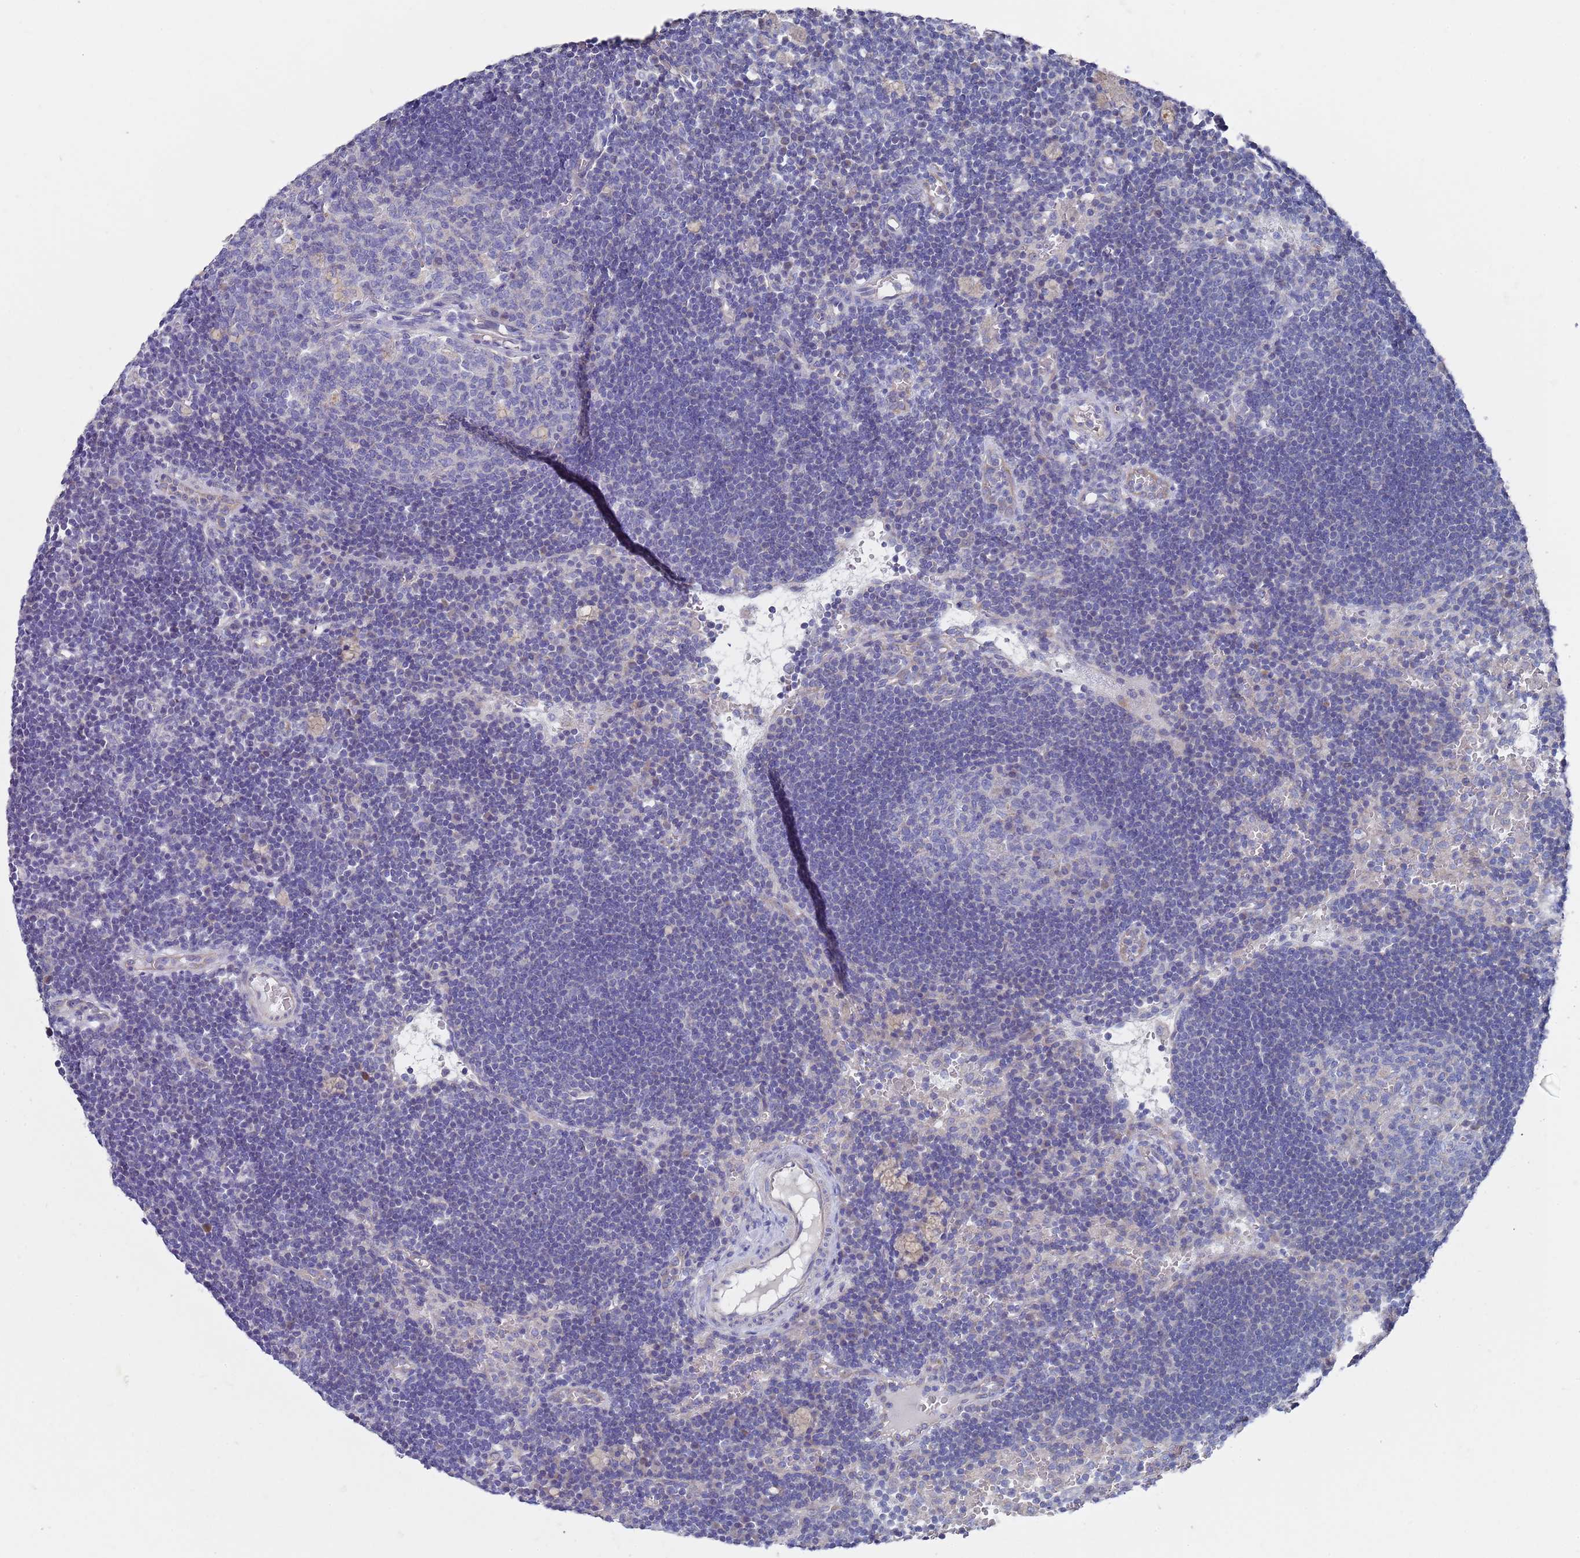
{"staining": {"intensity": "negative", "quantity": "none", "location": "none"}, "tissue": "lymph node", "cell_type": "Germinal center cells", "image_type": "normal", "snomed": [{"axis": "morphology", "description": "Normal tissue, NOS"}, {"axis": "topography", "description": "Lymph node"}], "caption": "This is an immunohistochemistry (IHC) histopathology image of benign human lymph node. There is no expression in germinal center cells.", "gene": "SCAPER", "patient": {"sex": "male", "age": 62}}